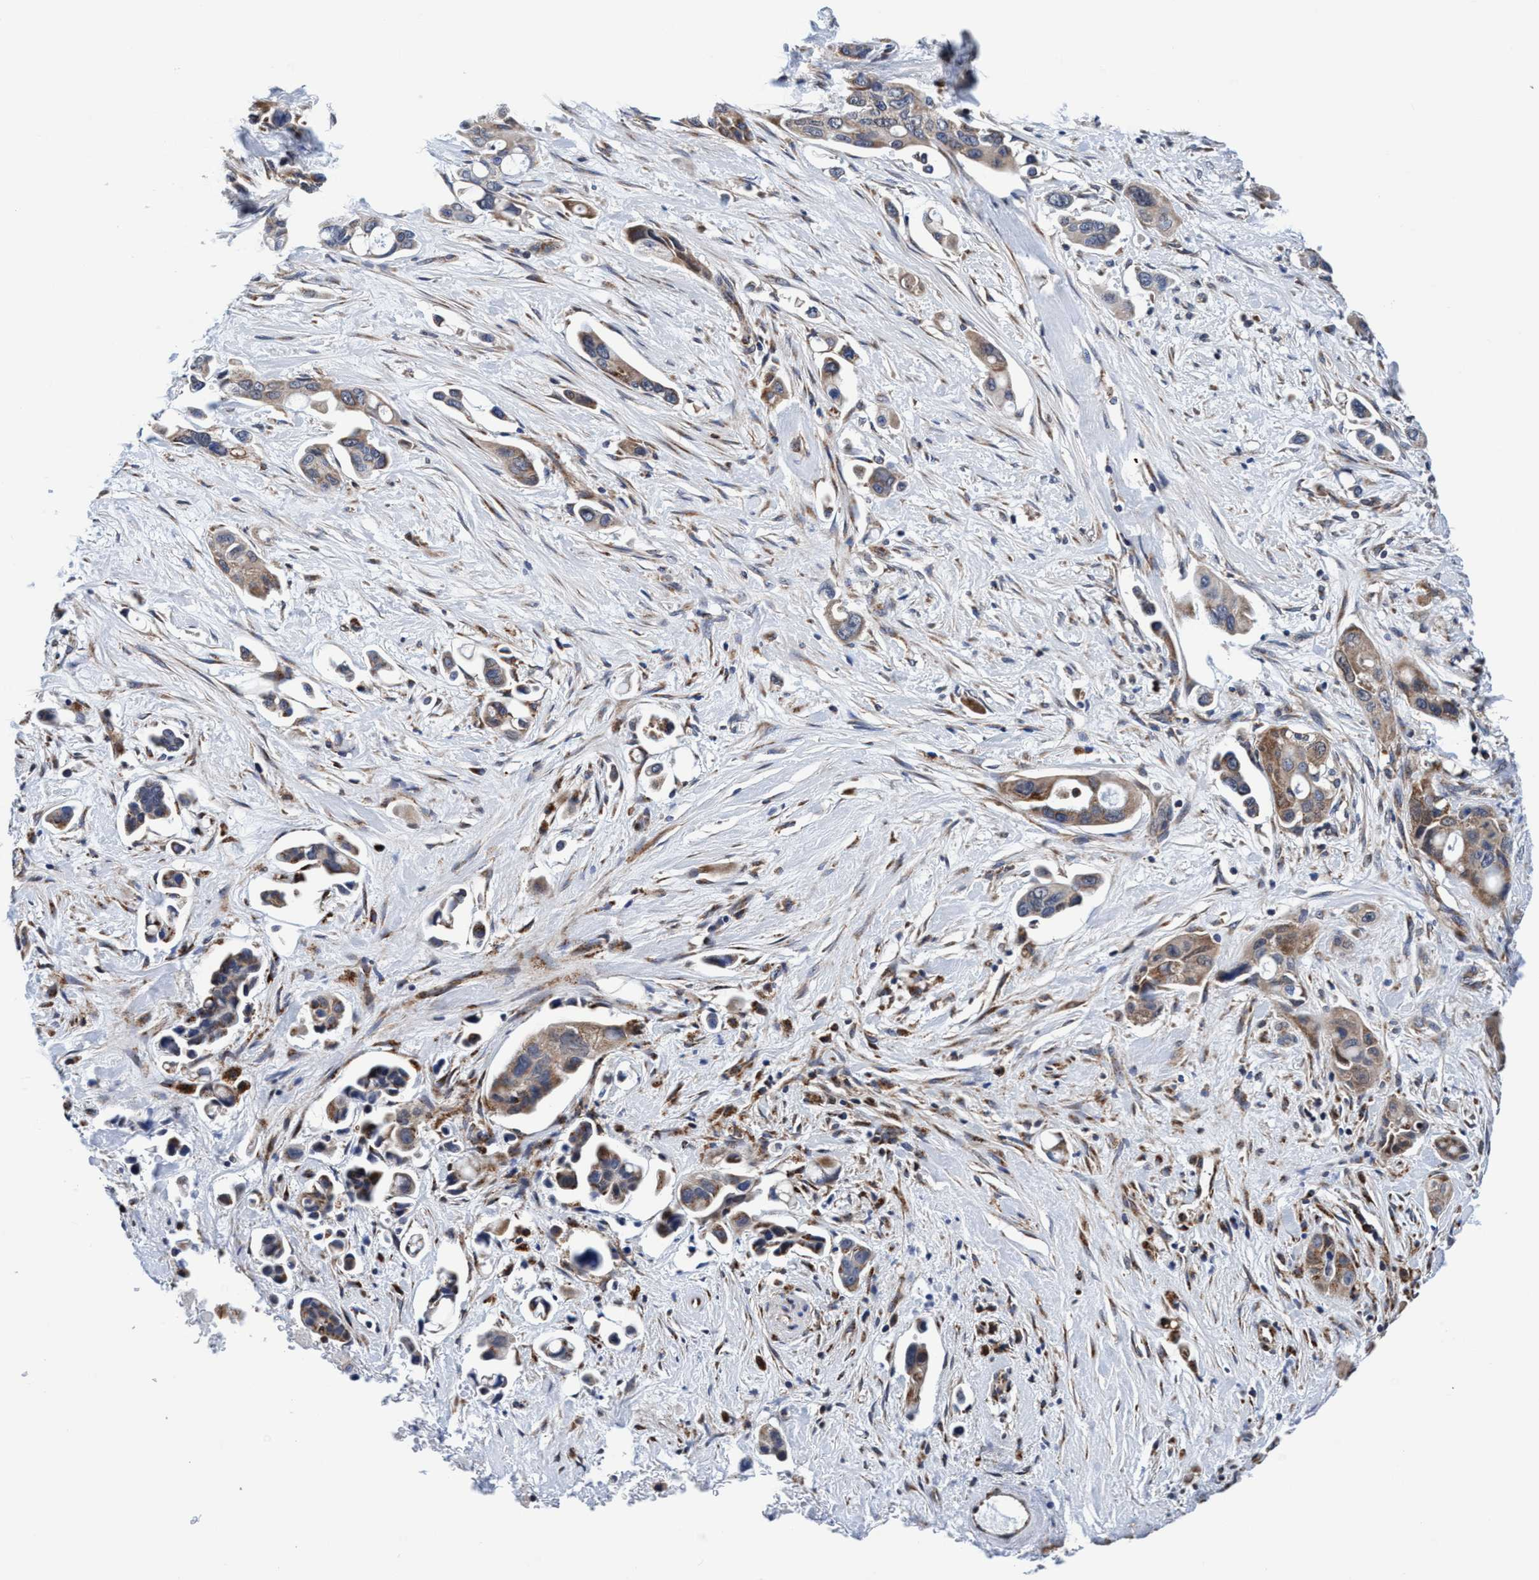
{"staining": {"intensity": "weak", "quantity": ">75%", "location": "cytoplasmic/membranous"}, "tissue": "pancreatic cancer", "cell_type": "Tumor cells", "image_type": "cancer", "snomed": [{"axis": "morphology", "description": "Adenocarcinoma, NOS"}, {"axis": "topography", "description": "Pancreas"}], "caption": "IHC staining of pancreatic adenocarcinoma, which exhibits low levels of weak cytoplasmic/membranous positivity in about >75% of tumor cells indicating weak cytoplasmic/membranous protein staining. The staining was performed using DAB (3,3'-diaminobenzidine) (brown) for protein detection and nuclei were counterstained in hematoxylin (blue).", "gene": "AGAP2", "patient": {"sex": "male", "age": 53}}